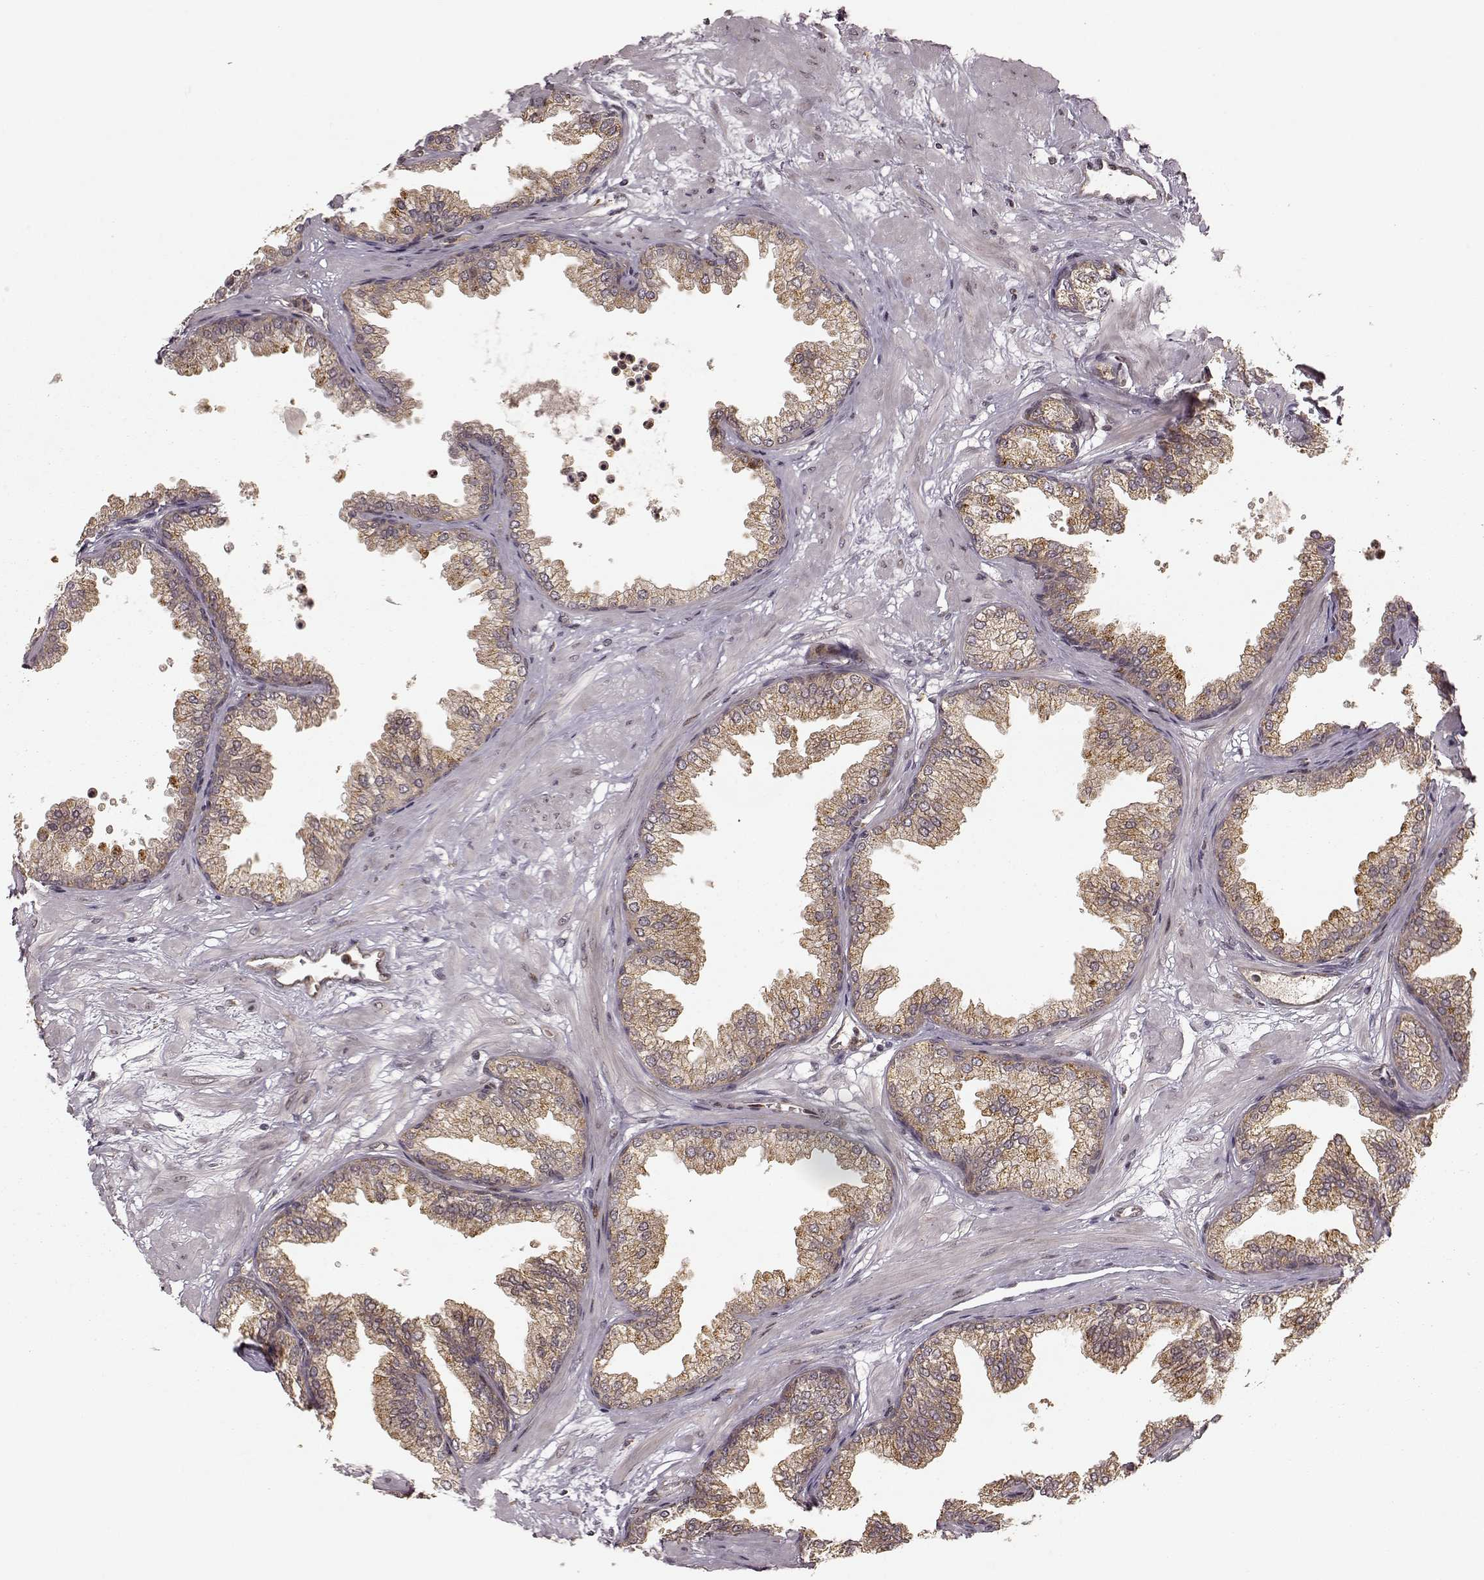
{"staining": {"intensity": "weak", "quantity": ">75%", "location": "cytoplasmic/membranous"}, "tissue": "prostate", "cell_type": "Glandular cells", "image_type": "normal", "snomed": [{"axis": "morphology", "description": "Normal tissue, NOS"}, {"axis": "topography", "description": "Prostate"}], "caption": "IHC of benign prostate shows low levels of weak cytoplasmic/membranous expression in approximately >75% of glandular cells. (IHC, brightfield microscopy, high magnification).", "gene": "SLC12A9", "patient": {"sex": "male", "age": 37}}